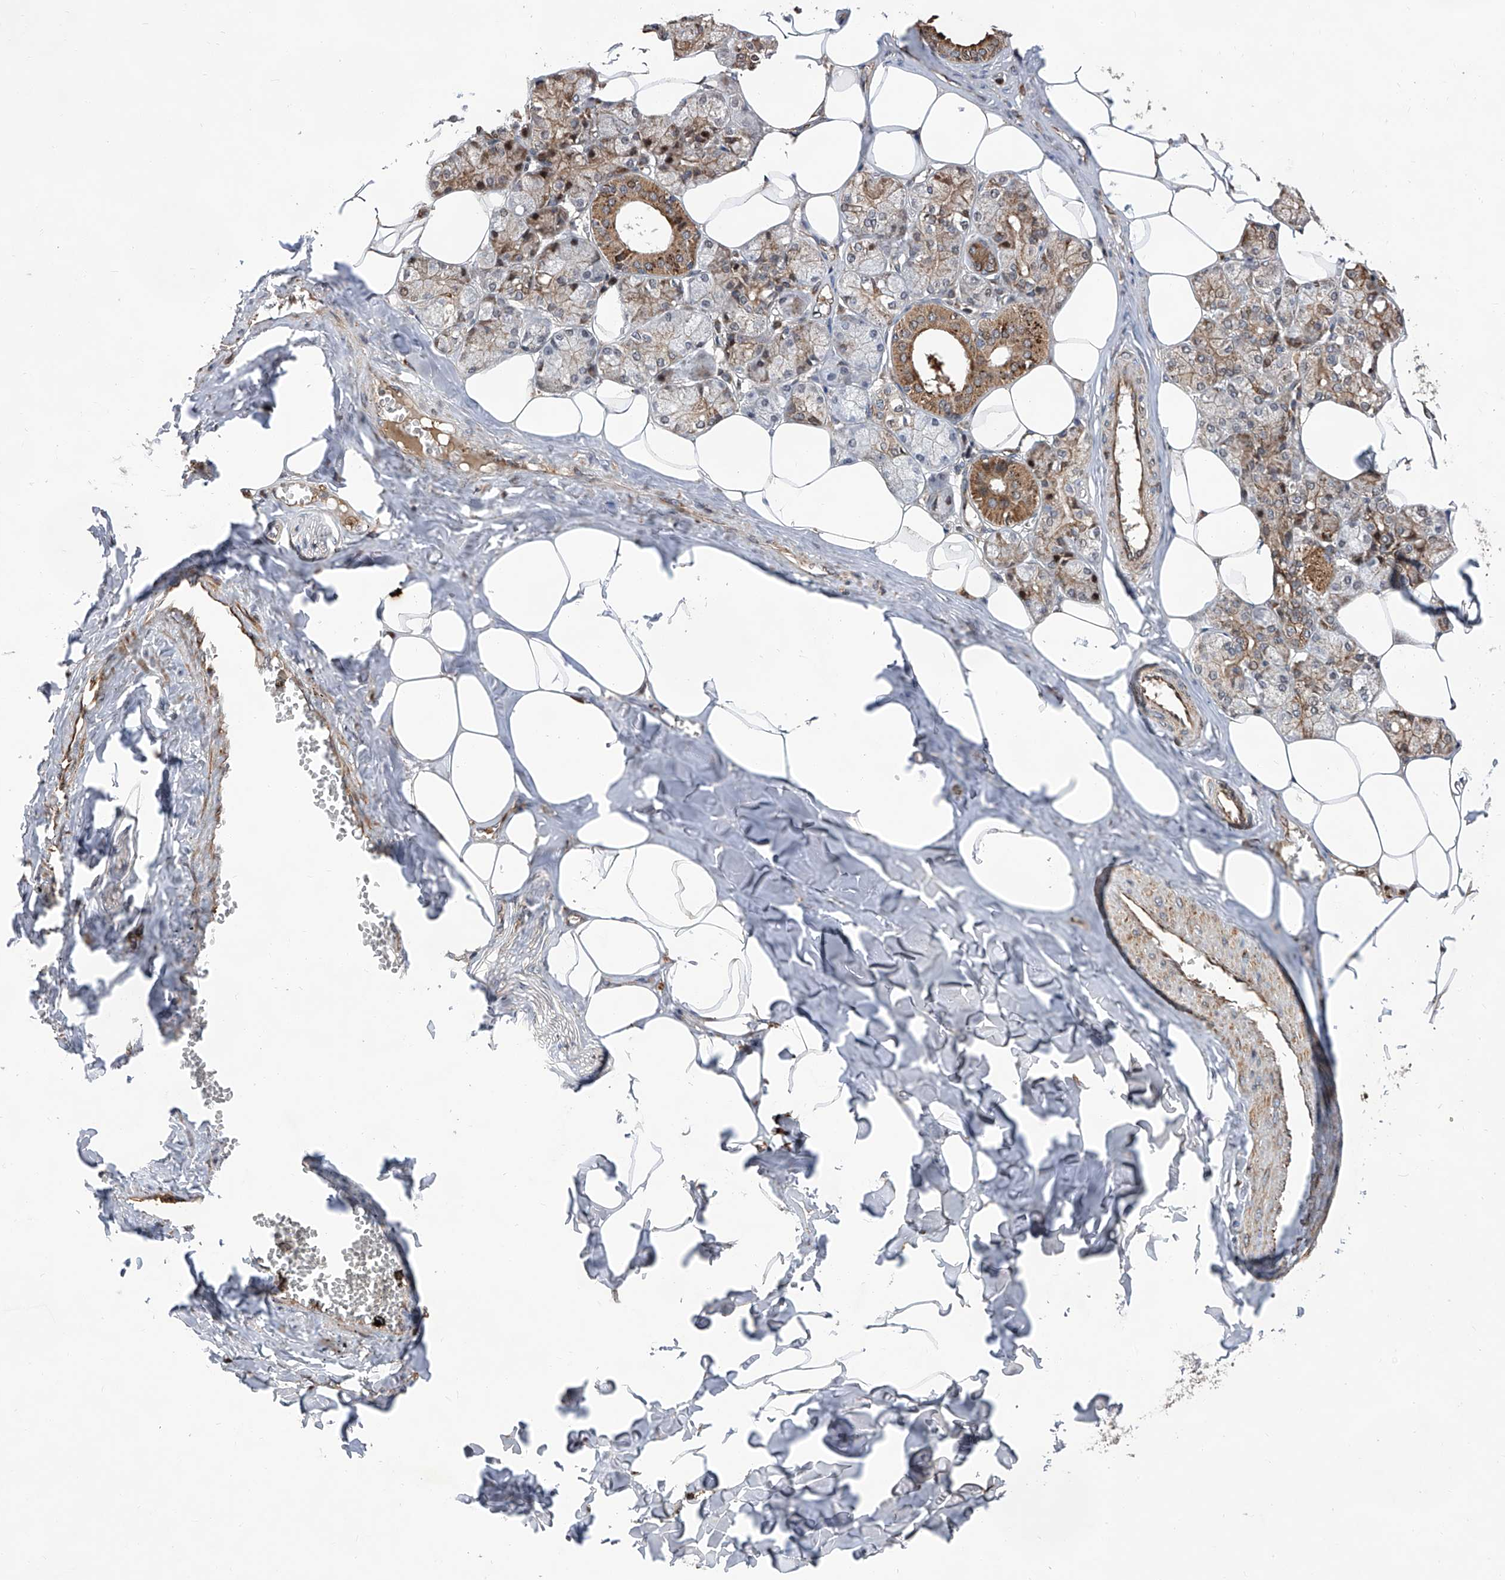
{"staining": {"intensity": "strong", "quantity": "25%-75%", "location": "cytoplasmic/membranous"}, "tissue": "salivary gland", "cell_type": "Glandular cells", "image_type": "normal", "snomed": [{"axis": "morphology", "description": "Normal tissue, NOS"}, {"axis": "topography", "description": "Salivary gland"}], "caption": "Protein expression analysis of normal salivary gland shows strong cytoplasmic/membranous positivity in approximately 25%-75% of glandular cells.", "gene": "FARP2", "patient": {"sex": "male", "age": 62}}